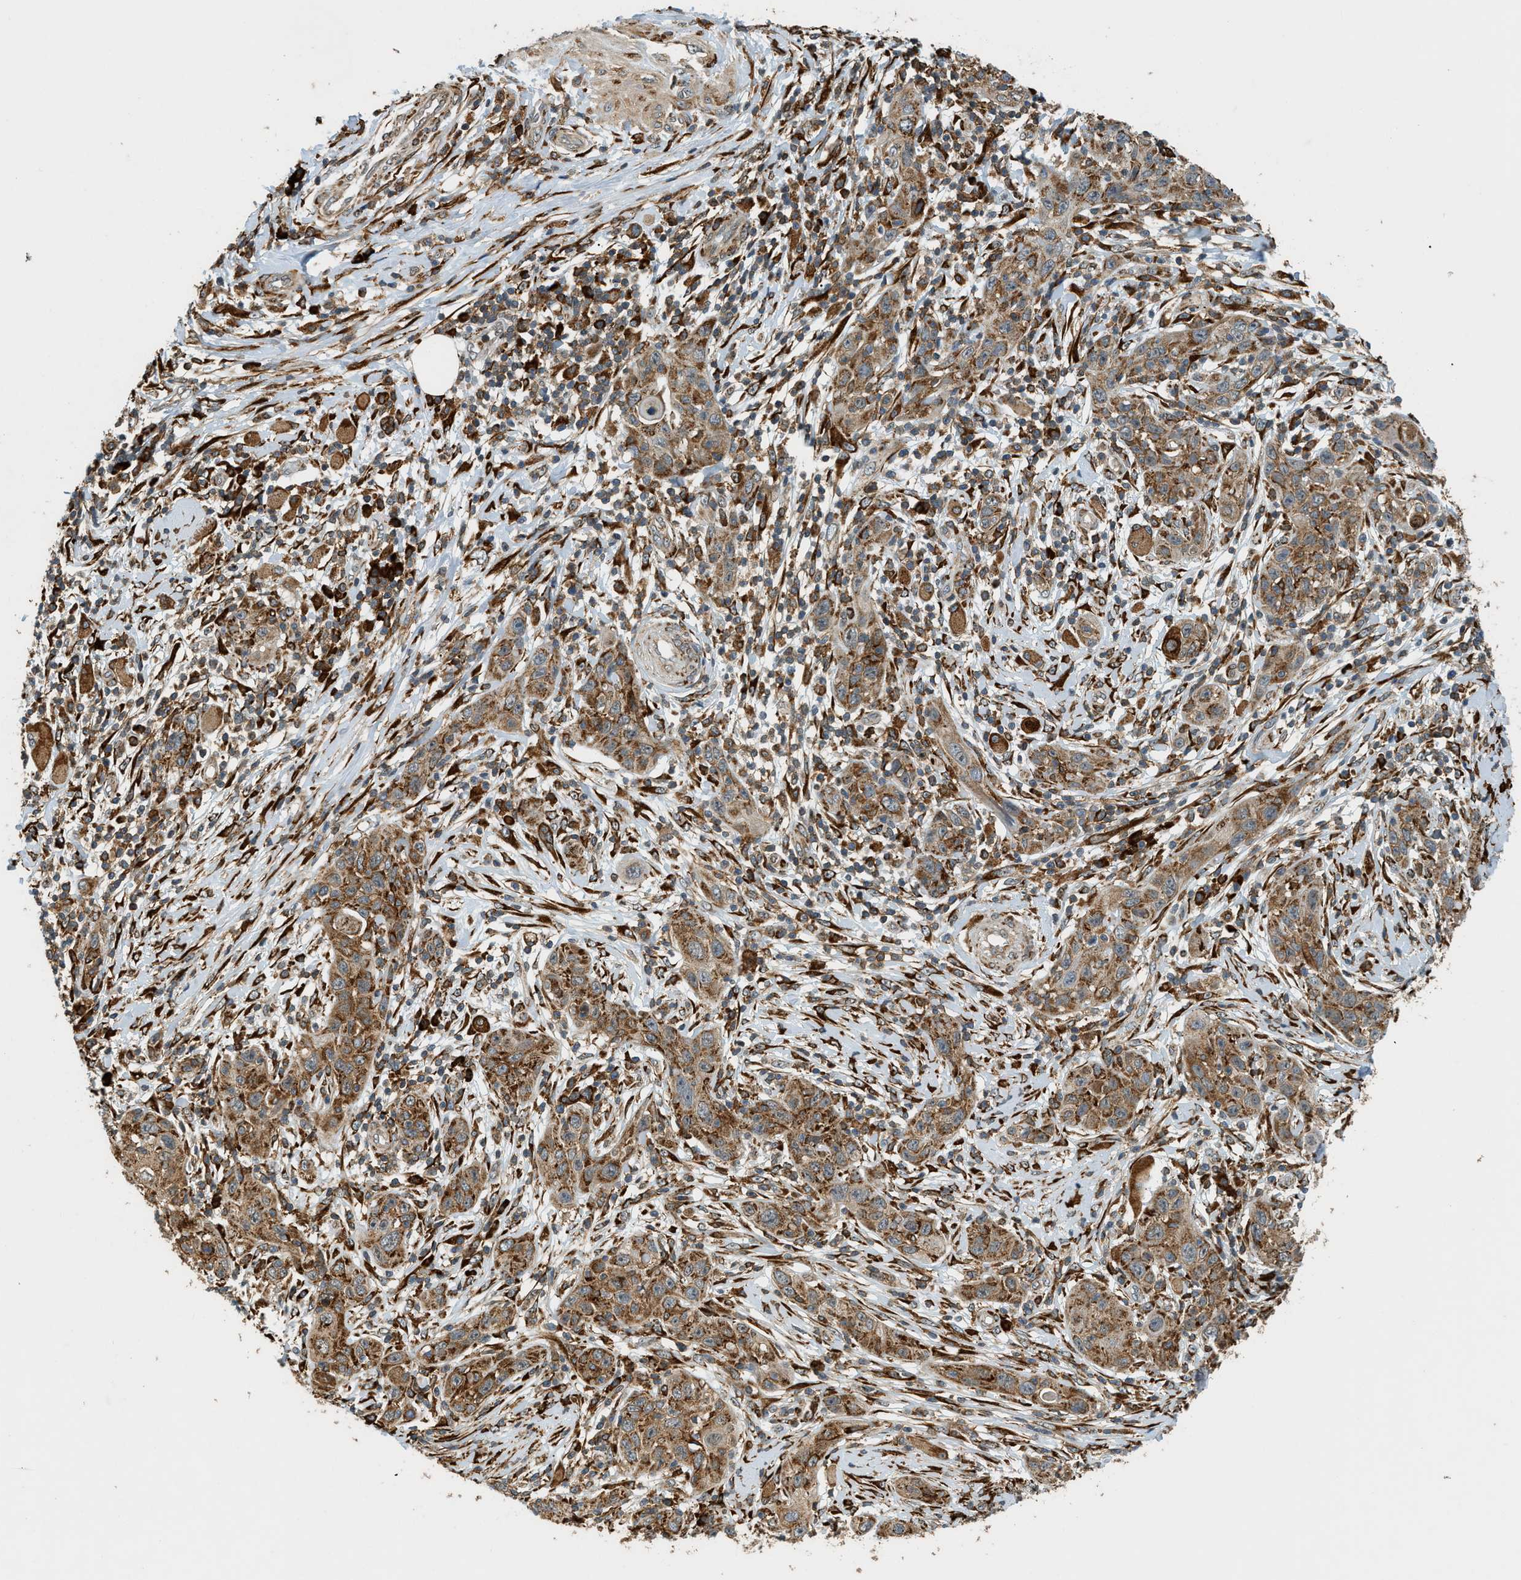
{"staining": {"intensity": "moderate", "quantity": ">75%", "location": "cytoplasmic/membranous"}, "tissue": "skin cancer", "cell_type": "Tumor cells", "image_type": "cancer", "snomed": [{"axis": "morphology", "description": "Squamous cell carcinoma, NOS"}, {"axis": "topography", "description": "Skin"}], "caption": "Squamous cell carcinoma (skin) tissue shows moderate cytoplasmic/membranous positivity in about >75% of tumor cells, visualized by immunohistochemistry.", "gene": "SEMA4D", "patient": {"sex": "female", "age": 88}}